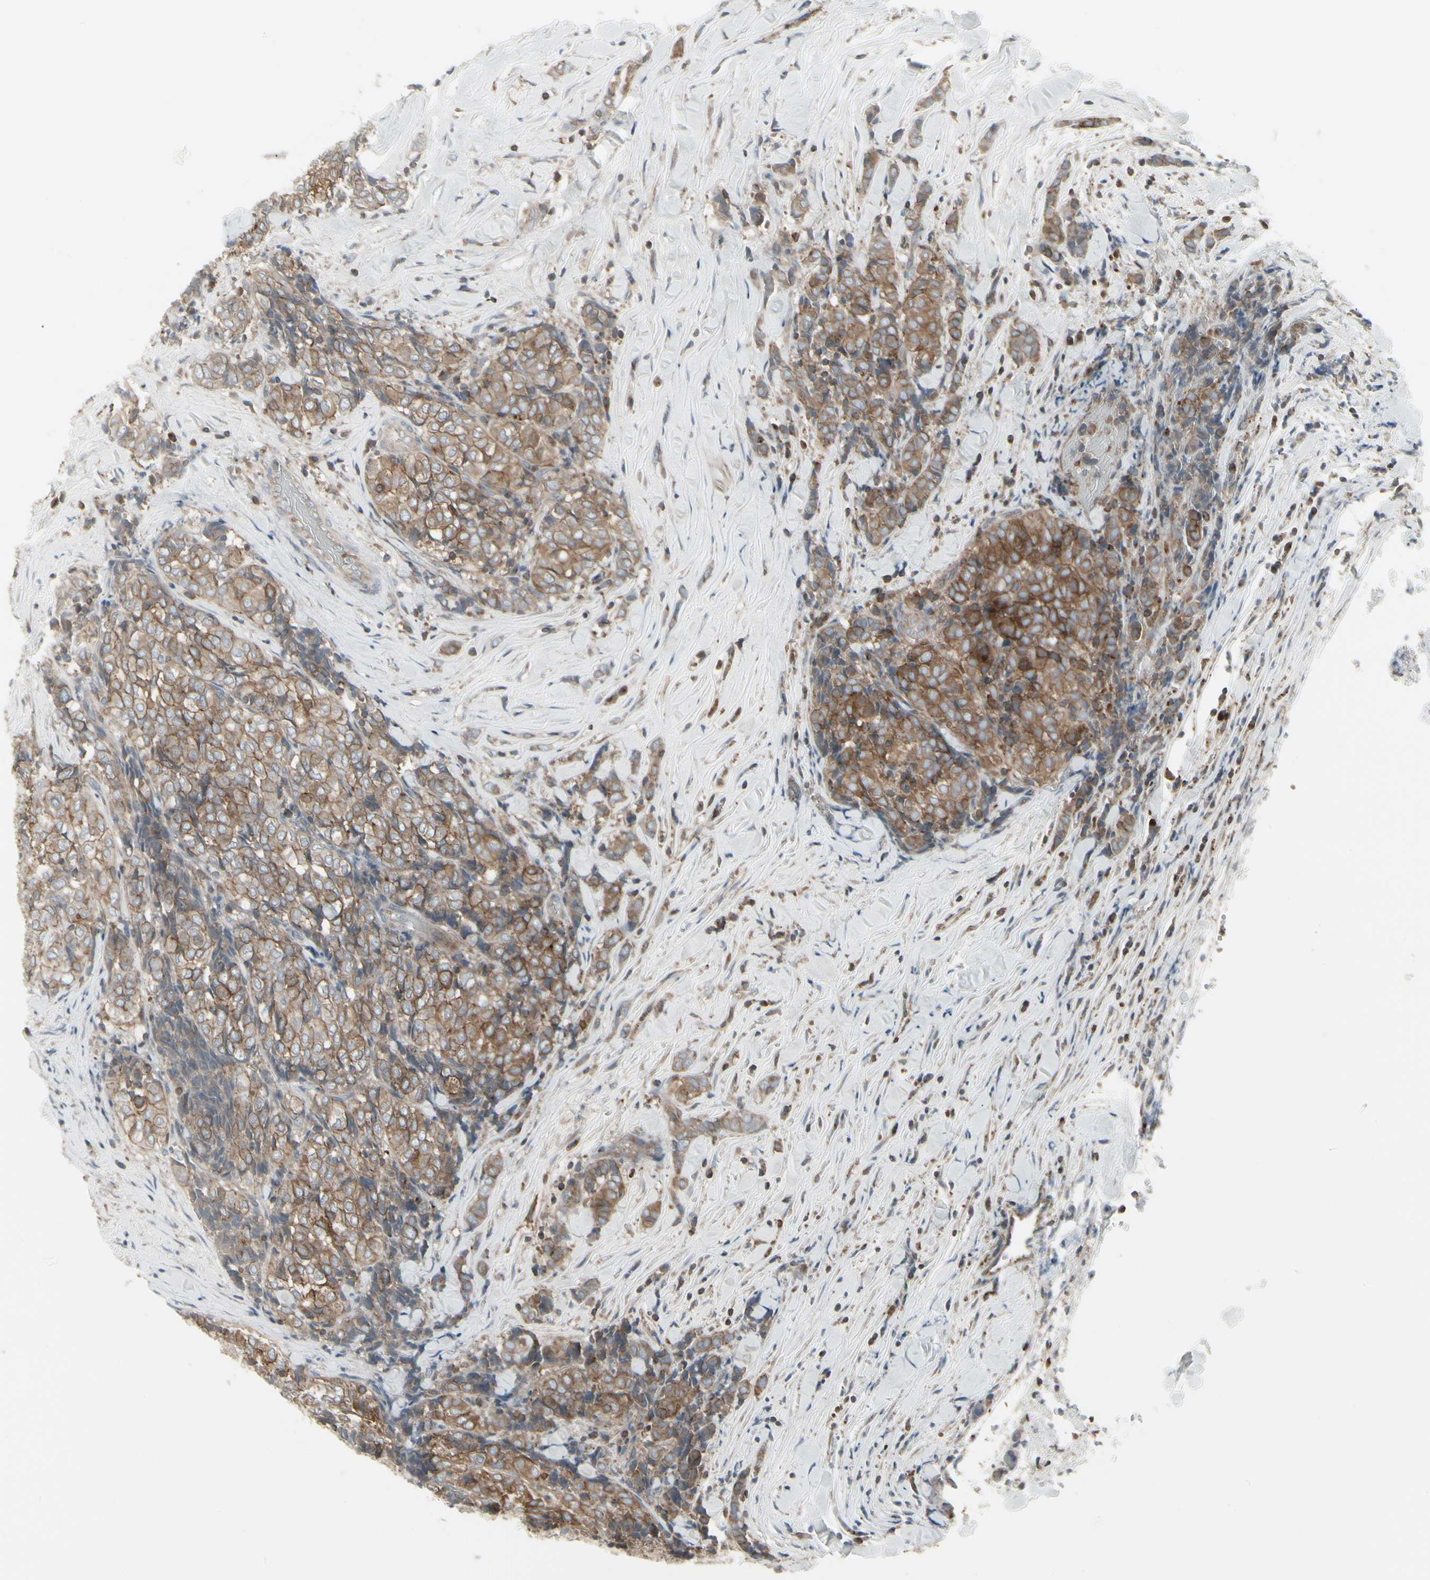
{"staining": {"intensity": "moderate", "quantity": ">75%", "location": "cytoplasmic/membranous"}, "tissue": "thyroid cancer", "cell_type": "Tumor cells", "image_type": "cancer", "snomed": [{"axis": "morphology", "description": "Normal tissue, NOS"}, {"axis": "morphology", "description": "Papillary adenocarcinoma, NOS"}, {"axis": "topography", "description": "Thyroid gland"}], "caption": "Protein staining by immunohistochemistry (IHC) reveals moderate cytoplasmic/membranous positivity in approximately >75% of tumor cells in papillary adenocarcinoma (thyroid).", "gene": "EPS15", "patient": {"sex": "female", "age": 30}}